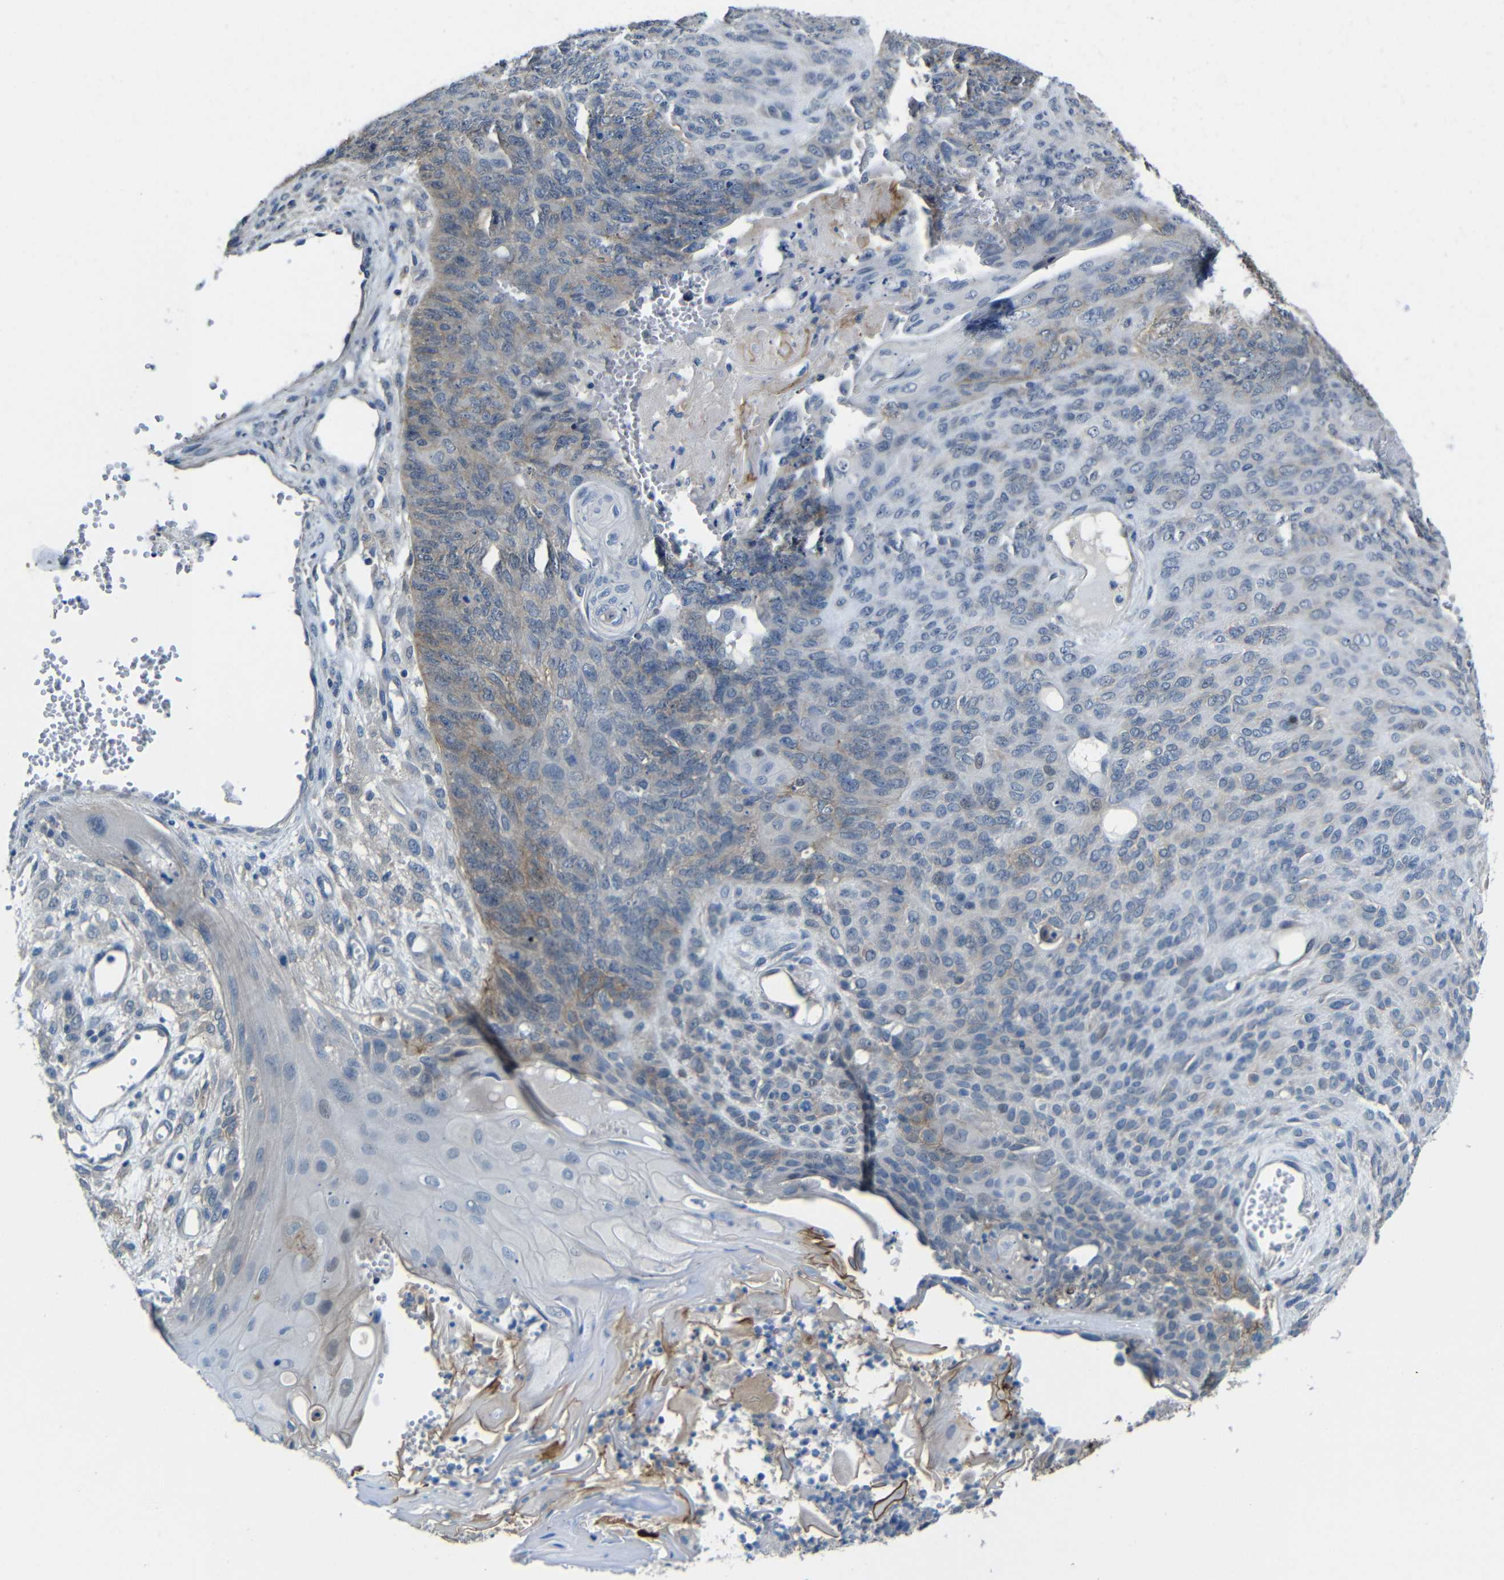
{"staining": {"intensity": "weak", "quantity": "<25%", "location": "cytoplasmic/membranous"}, "tissue": "endometrial cancer", "cell_type": "Tumor cells", "image_type": "cancer", "snomed": [{"axis": "morphology", "description": "Adenocarcinoma, NOS"}, {"axis": "topography", "description": "Endometrium"}], "caption": "Tumor cells are negative for brown protein staining in endometrial cancer (adenocarcinoma).", "gene": "ZNF90", "patient": {"sex": "female", "age": 32}}